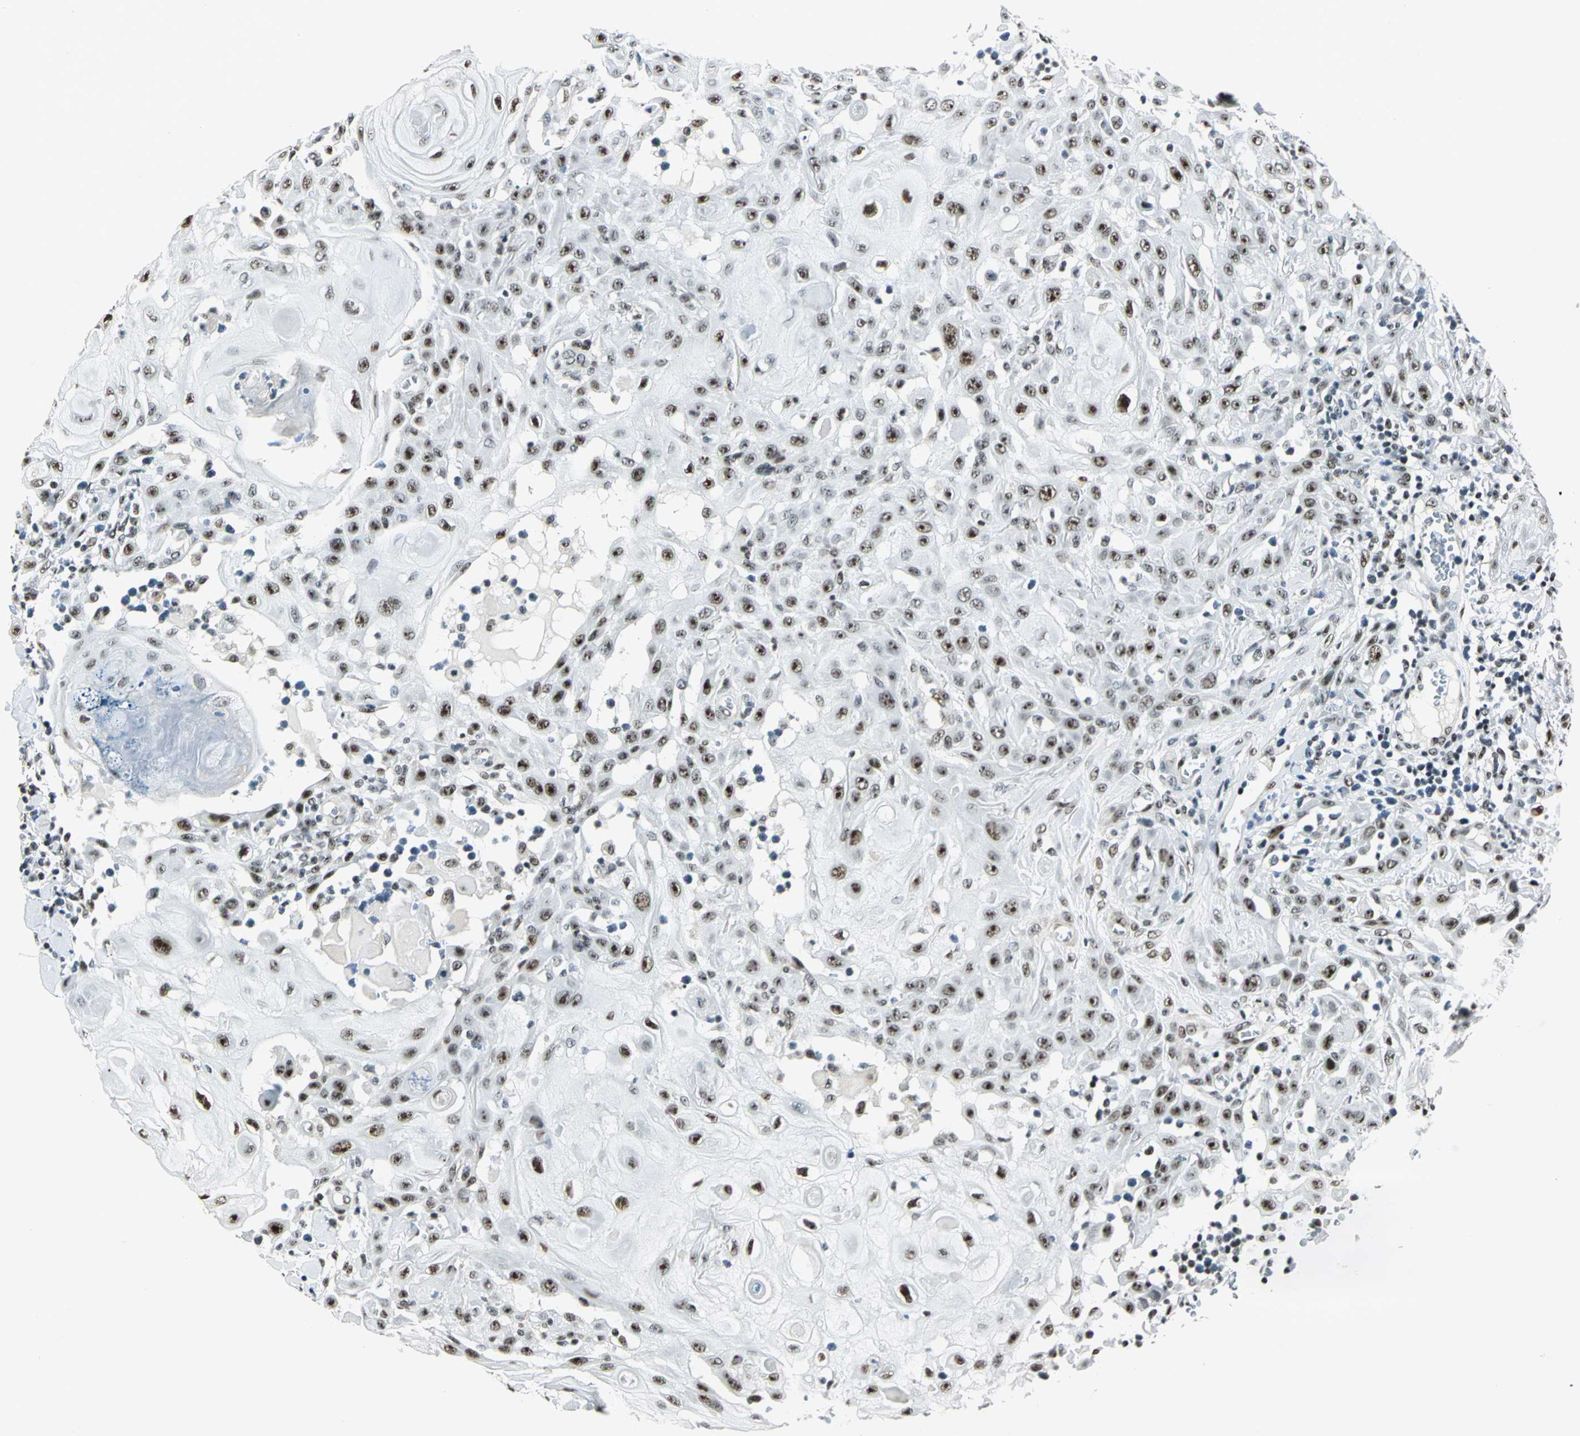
{"staining": {"intensity": "strong", "quantity": ">75%", "location": "nuclear"}, "tissue": "skin cancer", "cell_type": "Tumor cells", "image_type": "cancer", "snomed": [{"axis": "morphology", "description": "Squamous cell carcinoma, NOS"}, {"axis": "topography", "description": "Skin"}], "caption": "Approximately >75% of tumor cells in human skin cancer (squamous cell carcinoma) show strong nuclear protein positivity as visualized by brown immunohistochemical staining.", "gene": "KAT6B", "patient": {"sex": "male", "age": 24}}